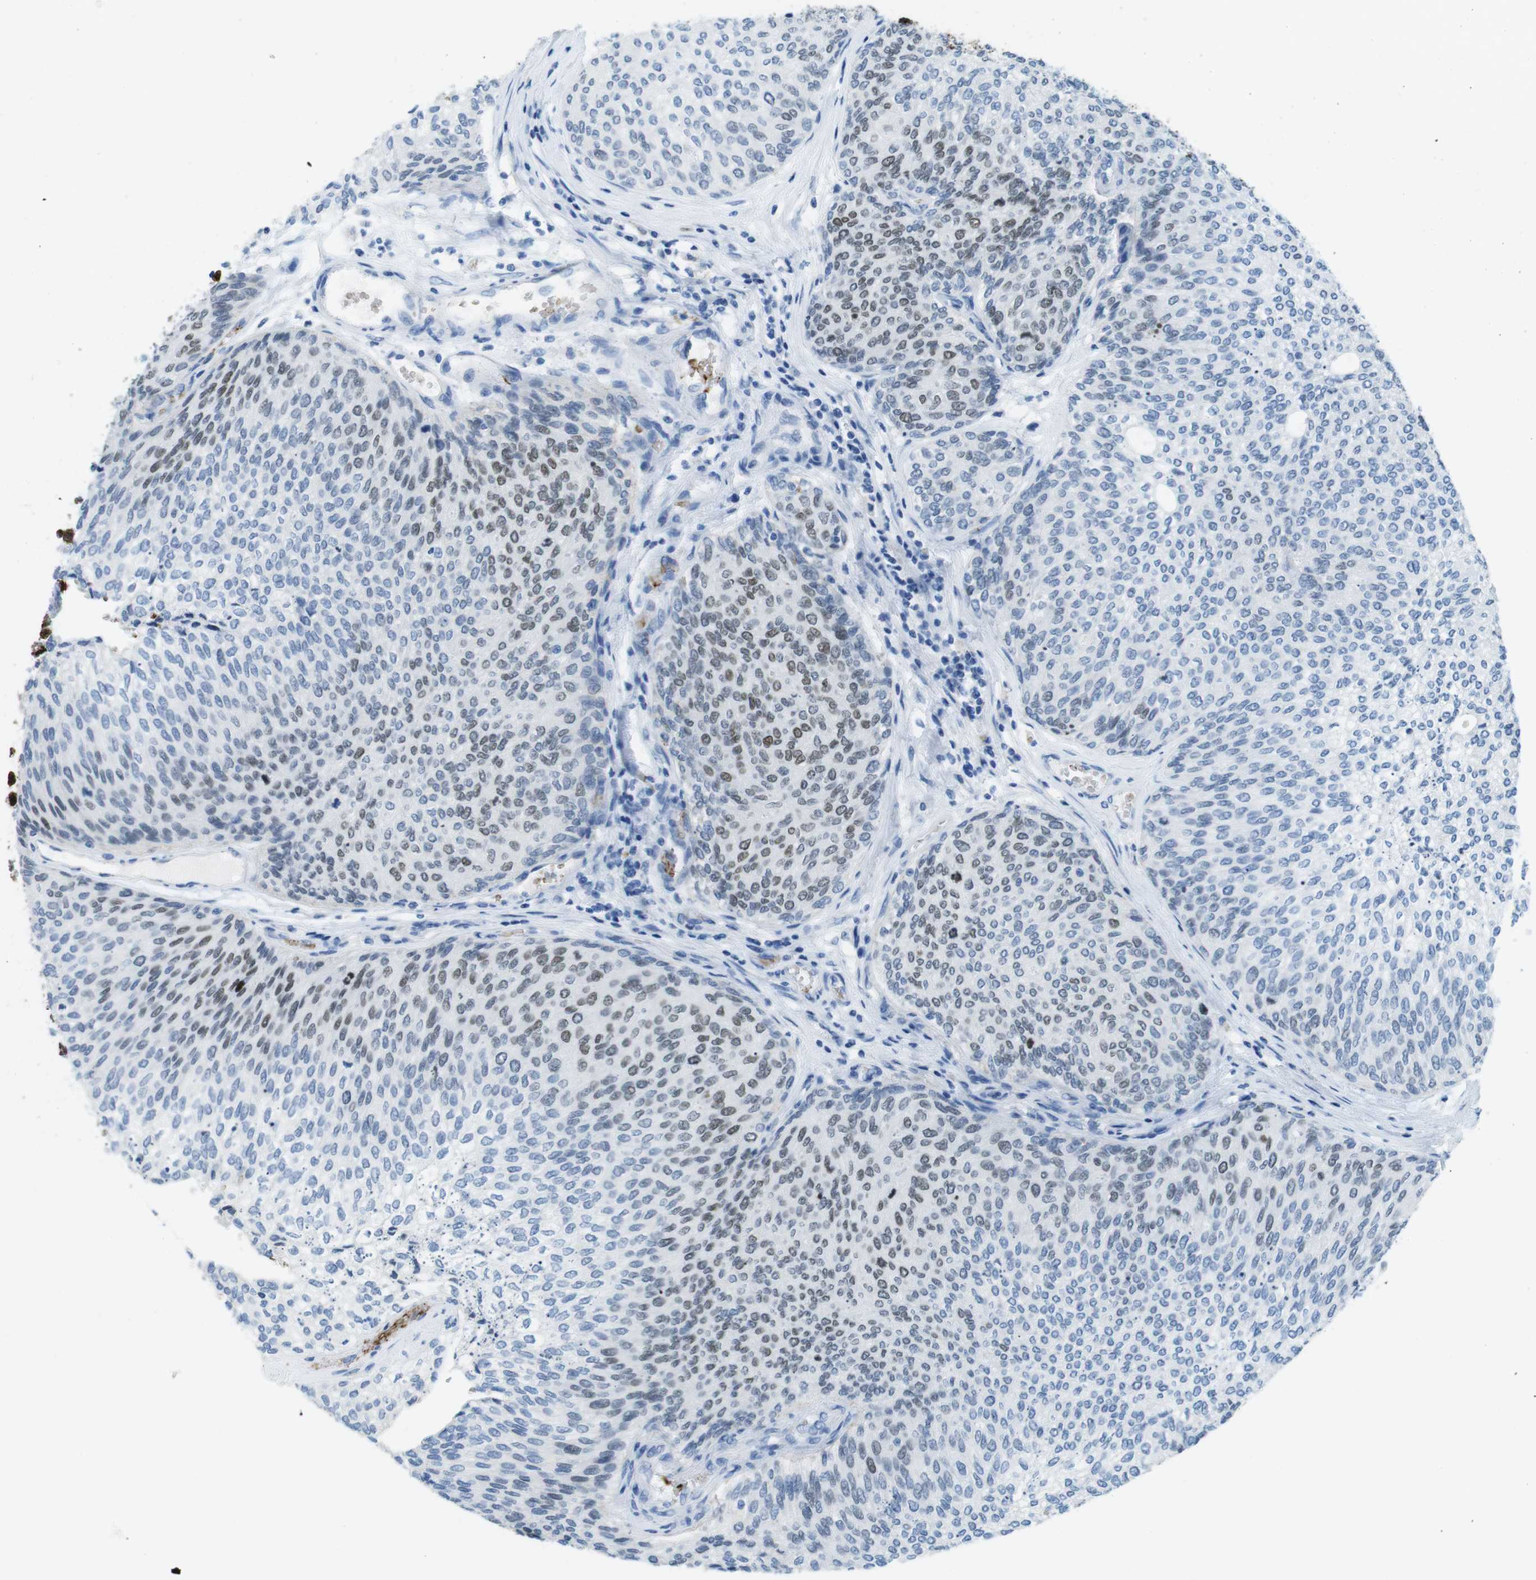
{"staining": {"intensity": "weak", "quantity": "<25%", "location": "nuclear"}, "tissue": "urothelial cancer", "cell_type": "Tumor cells", "image_type": "cancer", "snomed": [{"axis": "morphology", "description": "Urothelial carcinoma, Low grade"}, {"axis": "topography", "description": "Urinary bladder"}], "caption": "Immunohistochemical staining of human urothelial cancer displays no significant positivity in tumor cells. (Stains: DAB (3,3'-diaminobenzidine) immunohistochemistry (IHC) with hematoxylin counter stain, Microscopy: brightfield microscopy at high magnification).", "gene": "TFAP2C", "patient": {"sex": "female", "age": 79}}